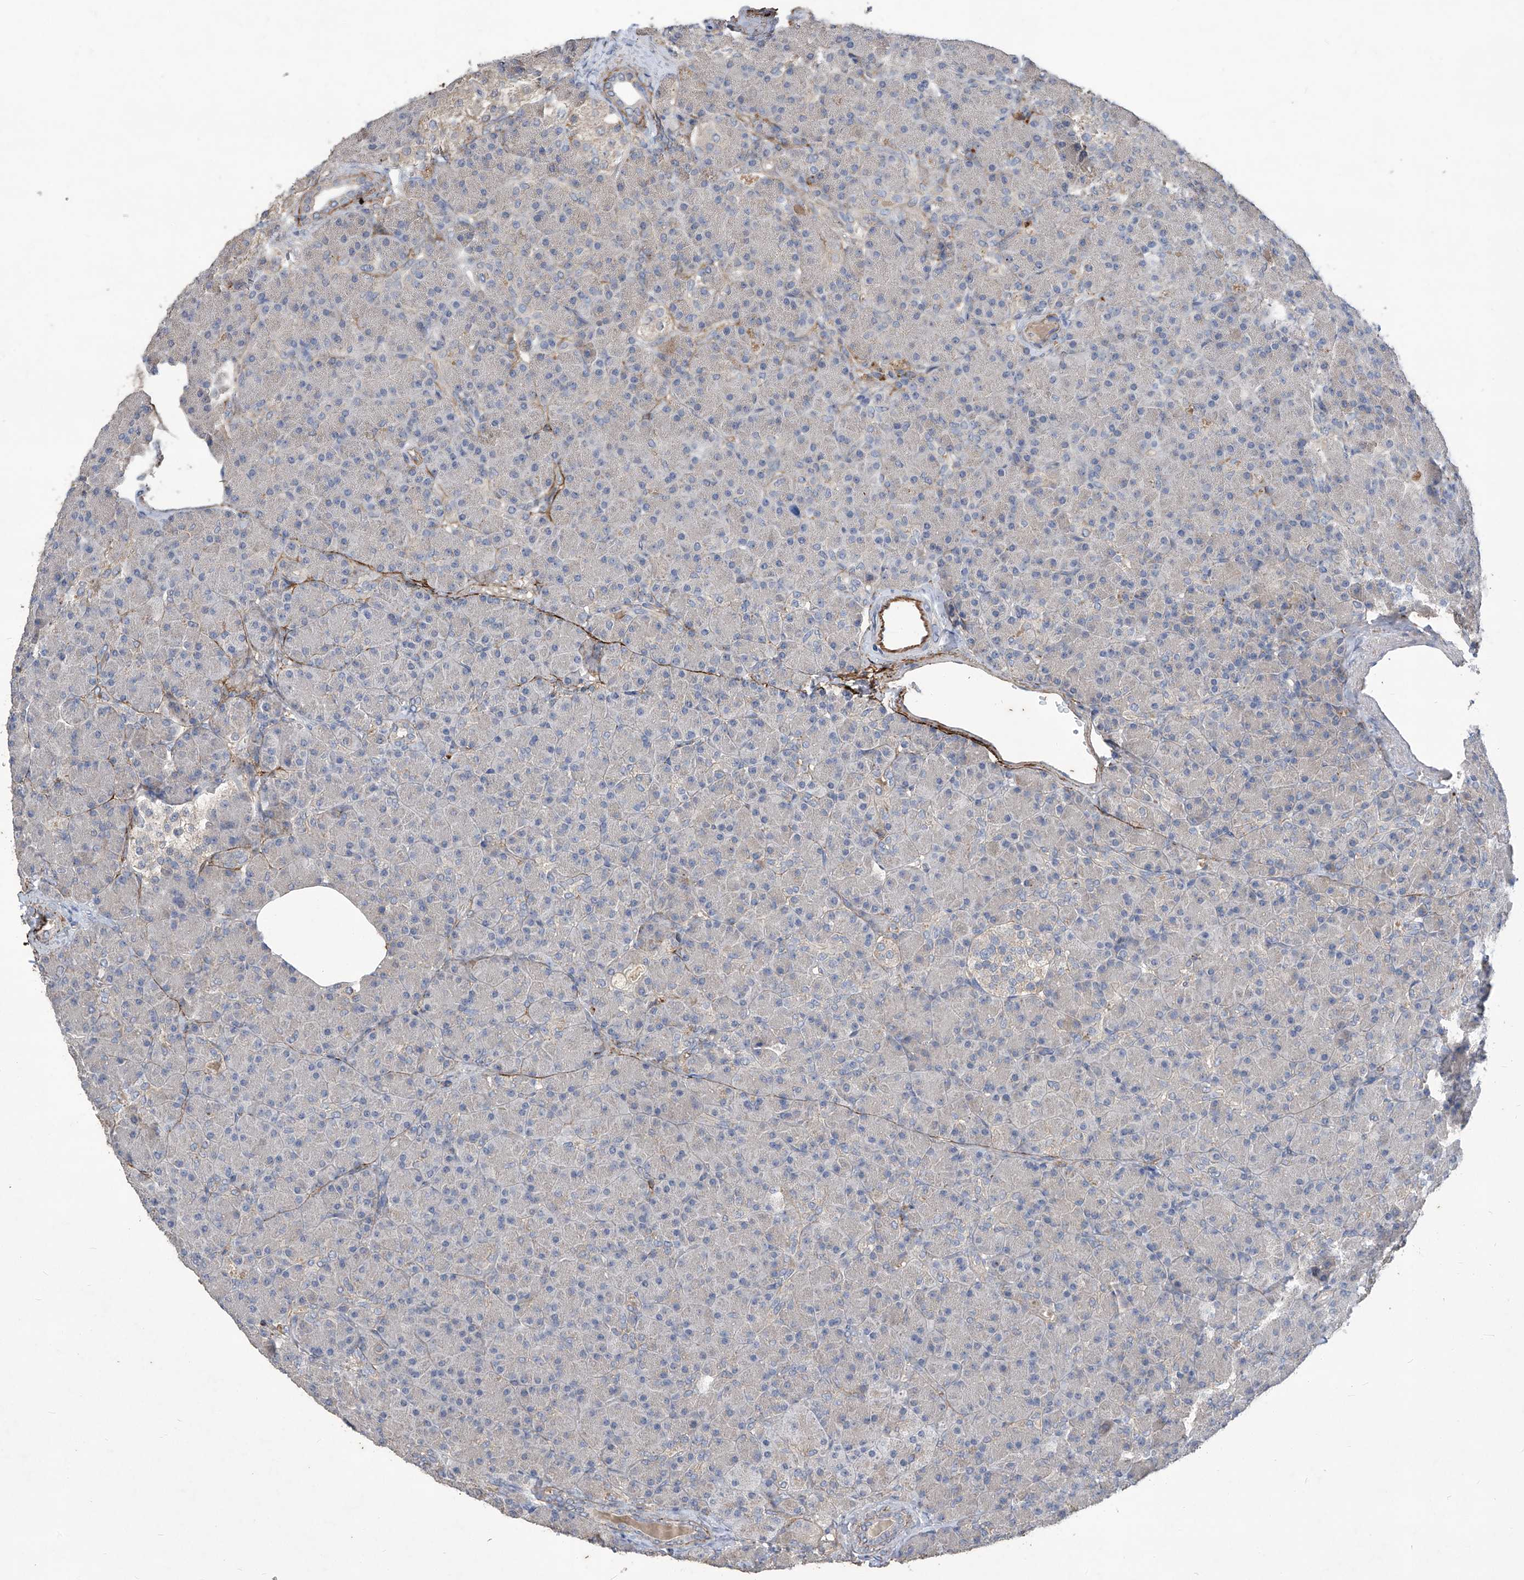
{"staining": {"intensity": "negative", "quantity": "none", "location": "none"}, "tissue": "pancreas", "cell_type": "Exocrine glandular cells", "image_type": "normal", "snomed": [{"axis": "morphology", "description": "Normal tissue, NOS"}, {"axis": "topography", "description": "Pancreas"}], "caption": "DAB immunohistochemical staining of benign human pancreas exhibits no significant positivity in exocrine glandular cells.", "gene": "TXNIP", "patient": {"sex": "female", "age": 43}}